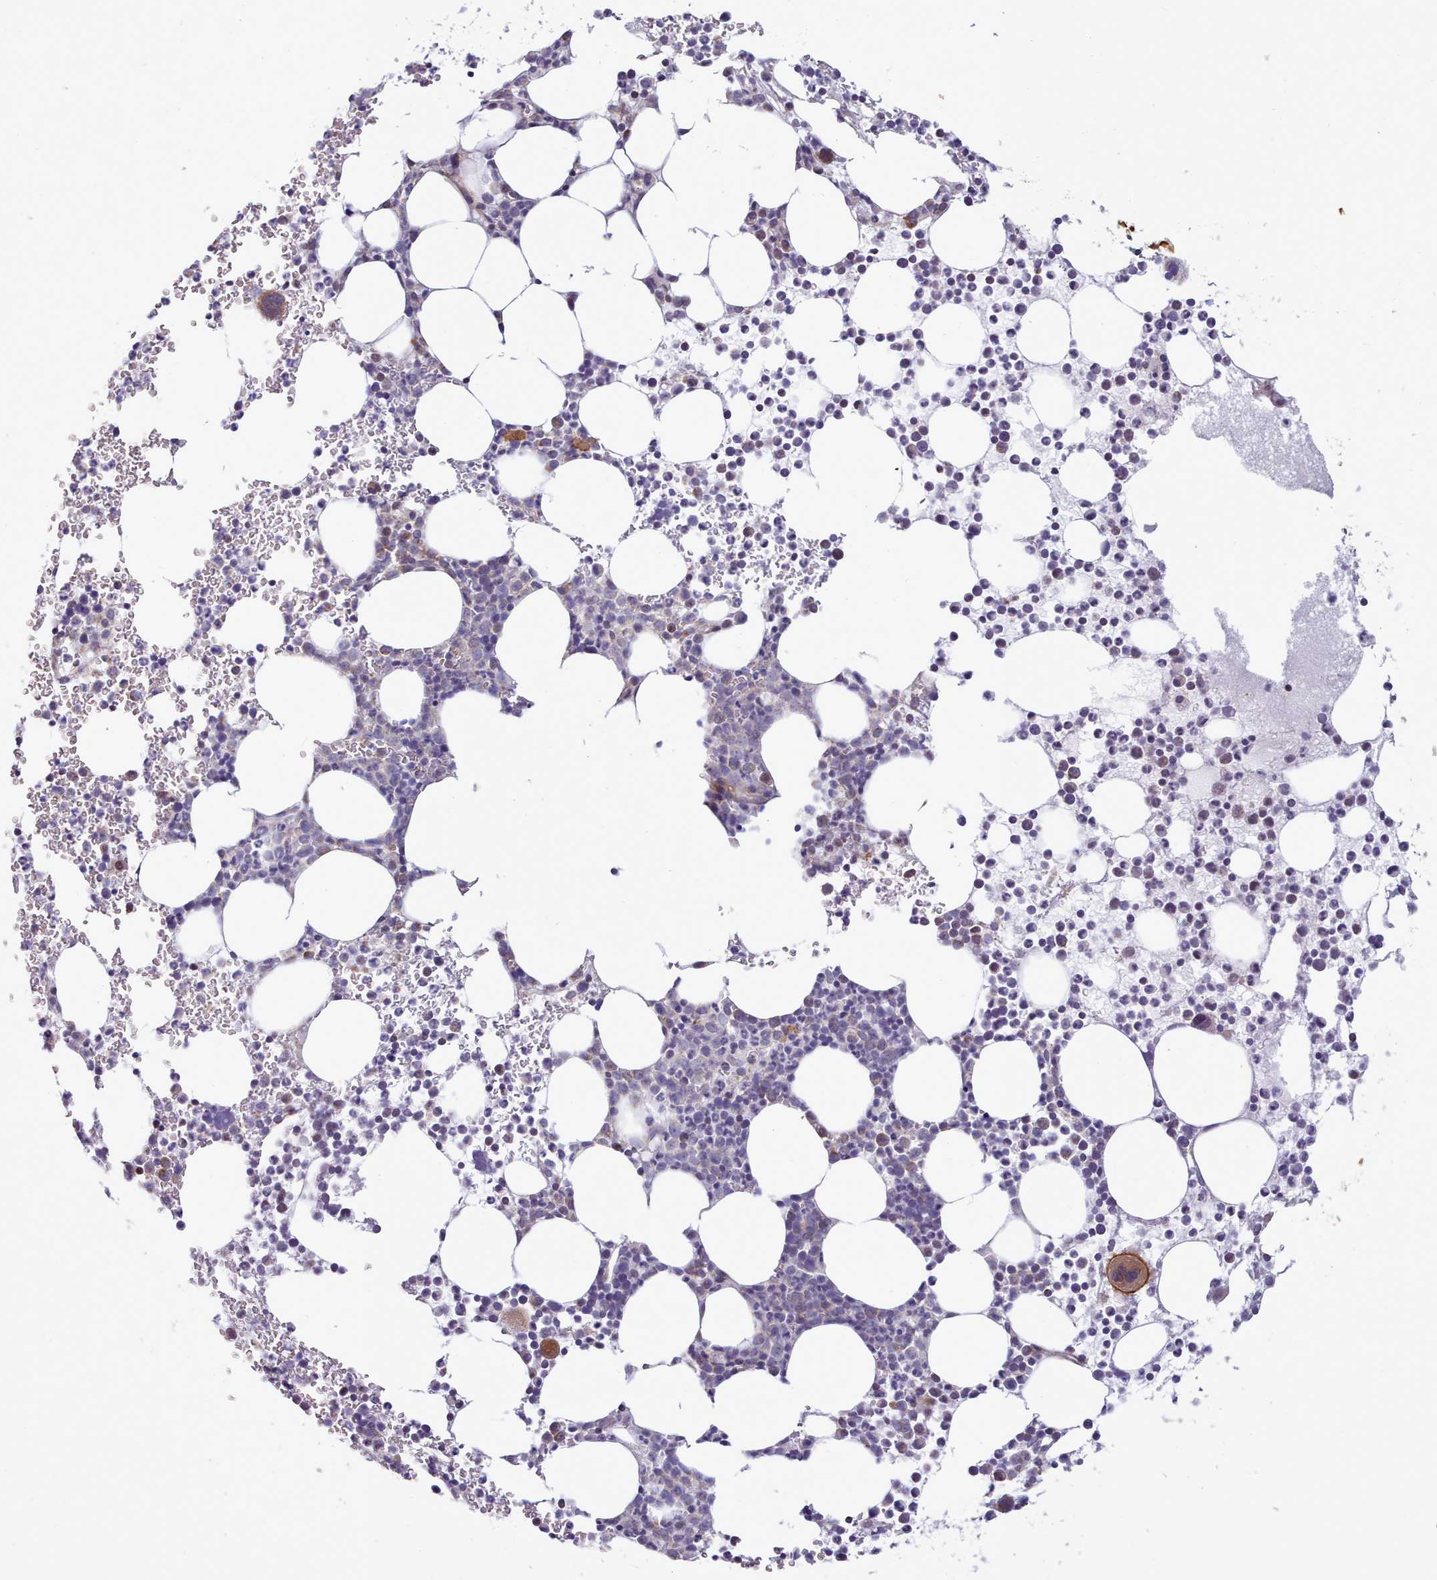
{"staining": {"intensity": "moderate", "quantity": "<25%", "location": "cytoplasmic/membranous"}, "tissue": "bone marrow", "cell_type": "Hematopoietic cells", "image_type": "normal", "snomed": [{"axis": "morphology", "description": "Normal tissue, NOS"}, {"axis": "topography", "description": "Bone marrow"}], "caption": "Protein staining exhibits moderate cytoplasmic/membranous expression in about <25% of hematopoietic cells in normal bone marrow.", "gene": "MRPL21", "patient": {"sex": "female", "age": 78}}